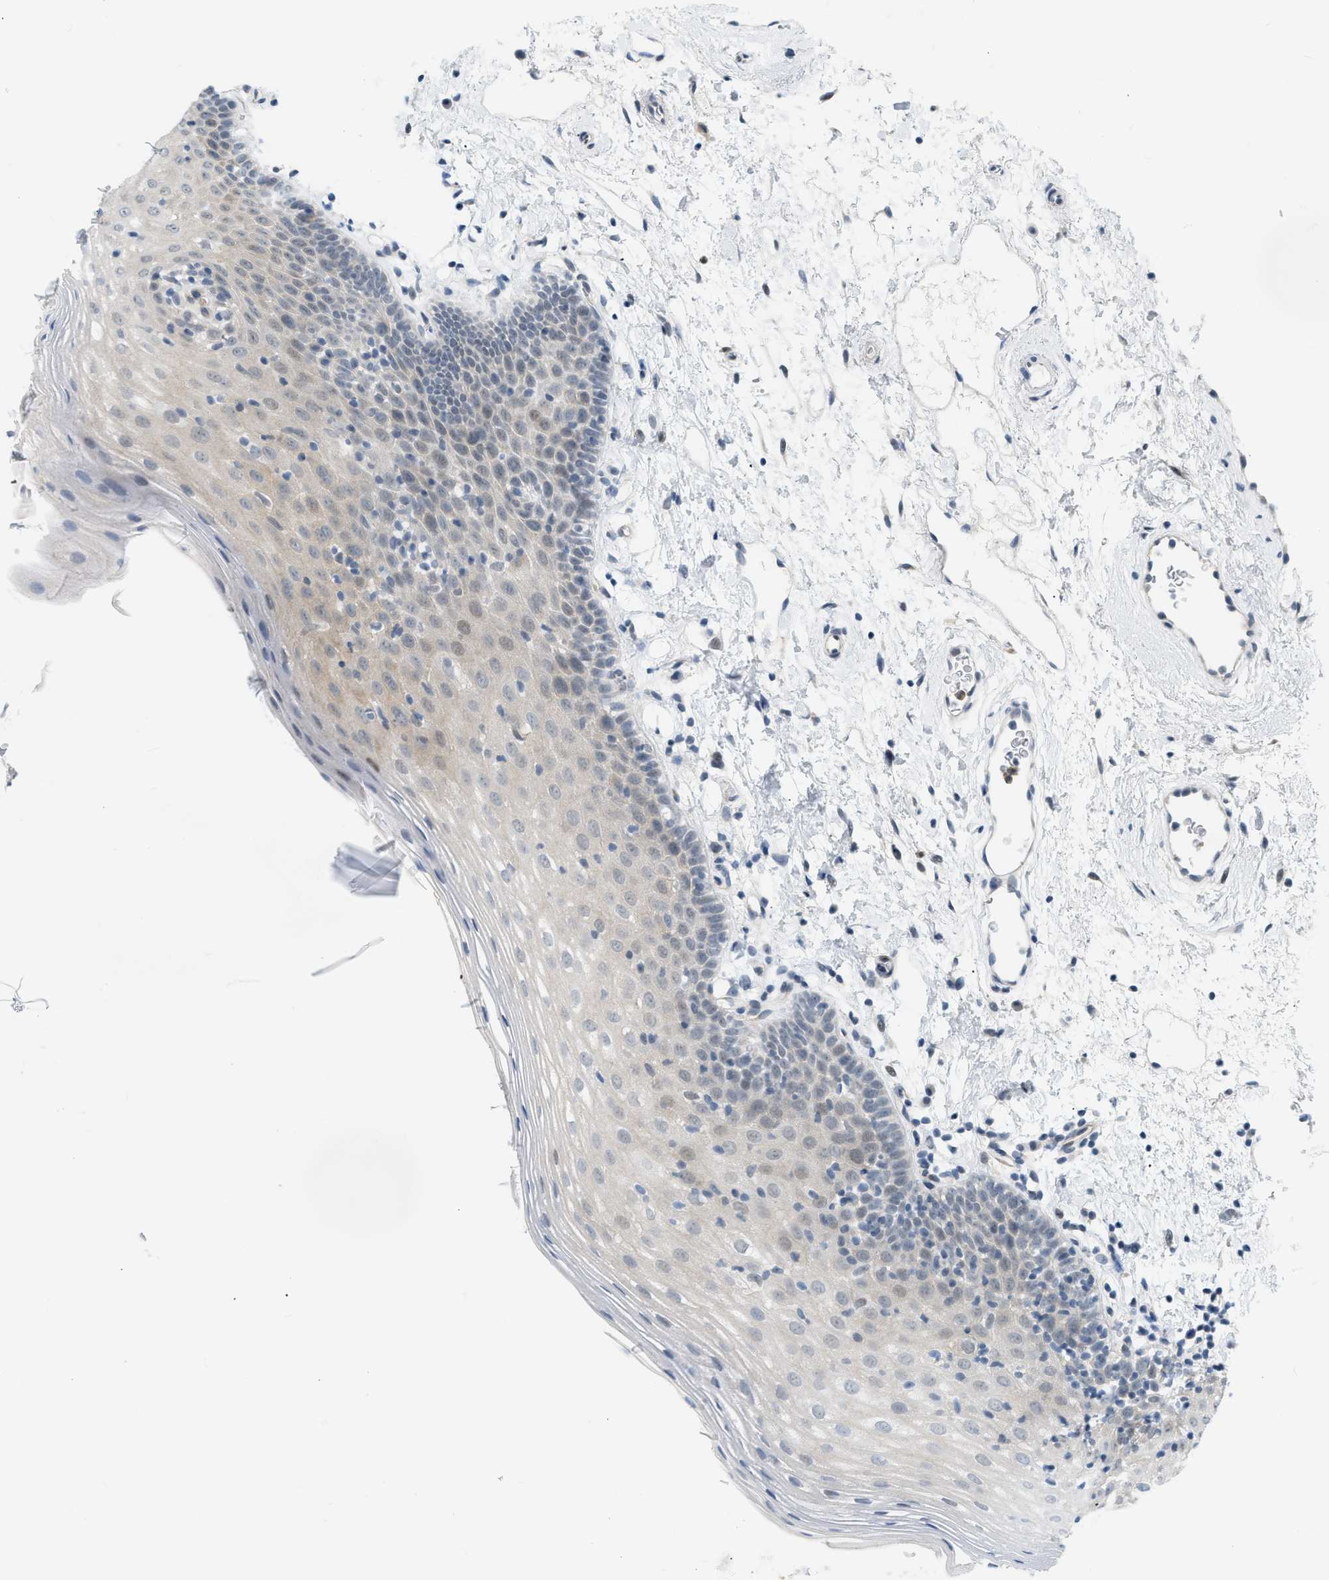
{"staining": {"intensity": "weak", "quantity": "<25%", "location": "cytoplasmic/membranous"}, "tissue": "oral mucosa", "cell_type": "Squamous epithelial cells", "image_type": "normal", "snomed": [{"axis": "morphology", "description": "Normal tissue, NOS"}, {"axis": "topography", "description": "Oral tissue"}], "caption": "A micrograph of oral mucosa stained for a protein exhibits no brown staining in squamous epithelial cells. The staining was performed using DAB (3,3'-diaminobenzidine) to visualize the protein expression in brown, while the nuclei were stained in blue with hematoxylin (Magnification: 20x).", "gene": "ZNF408", "patient": {"sex": "male", "age": 66}}